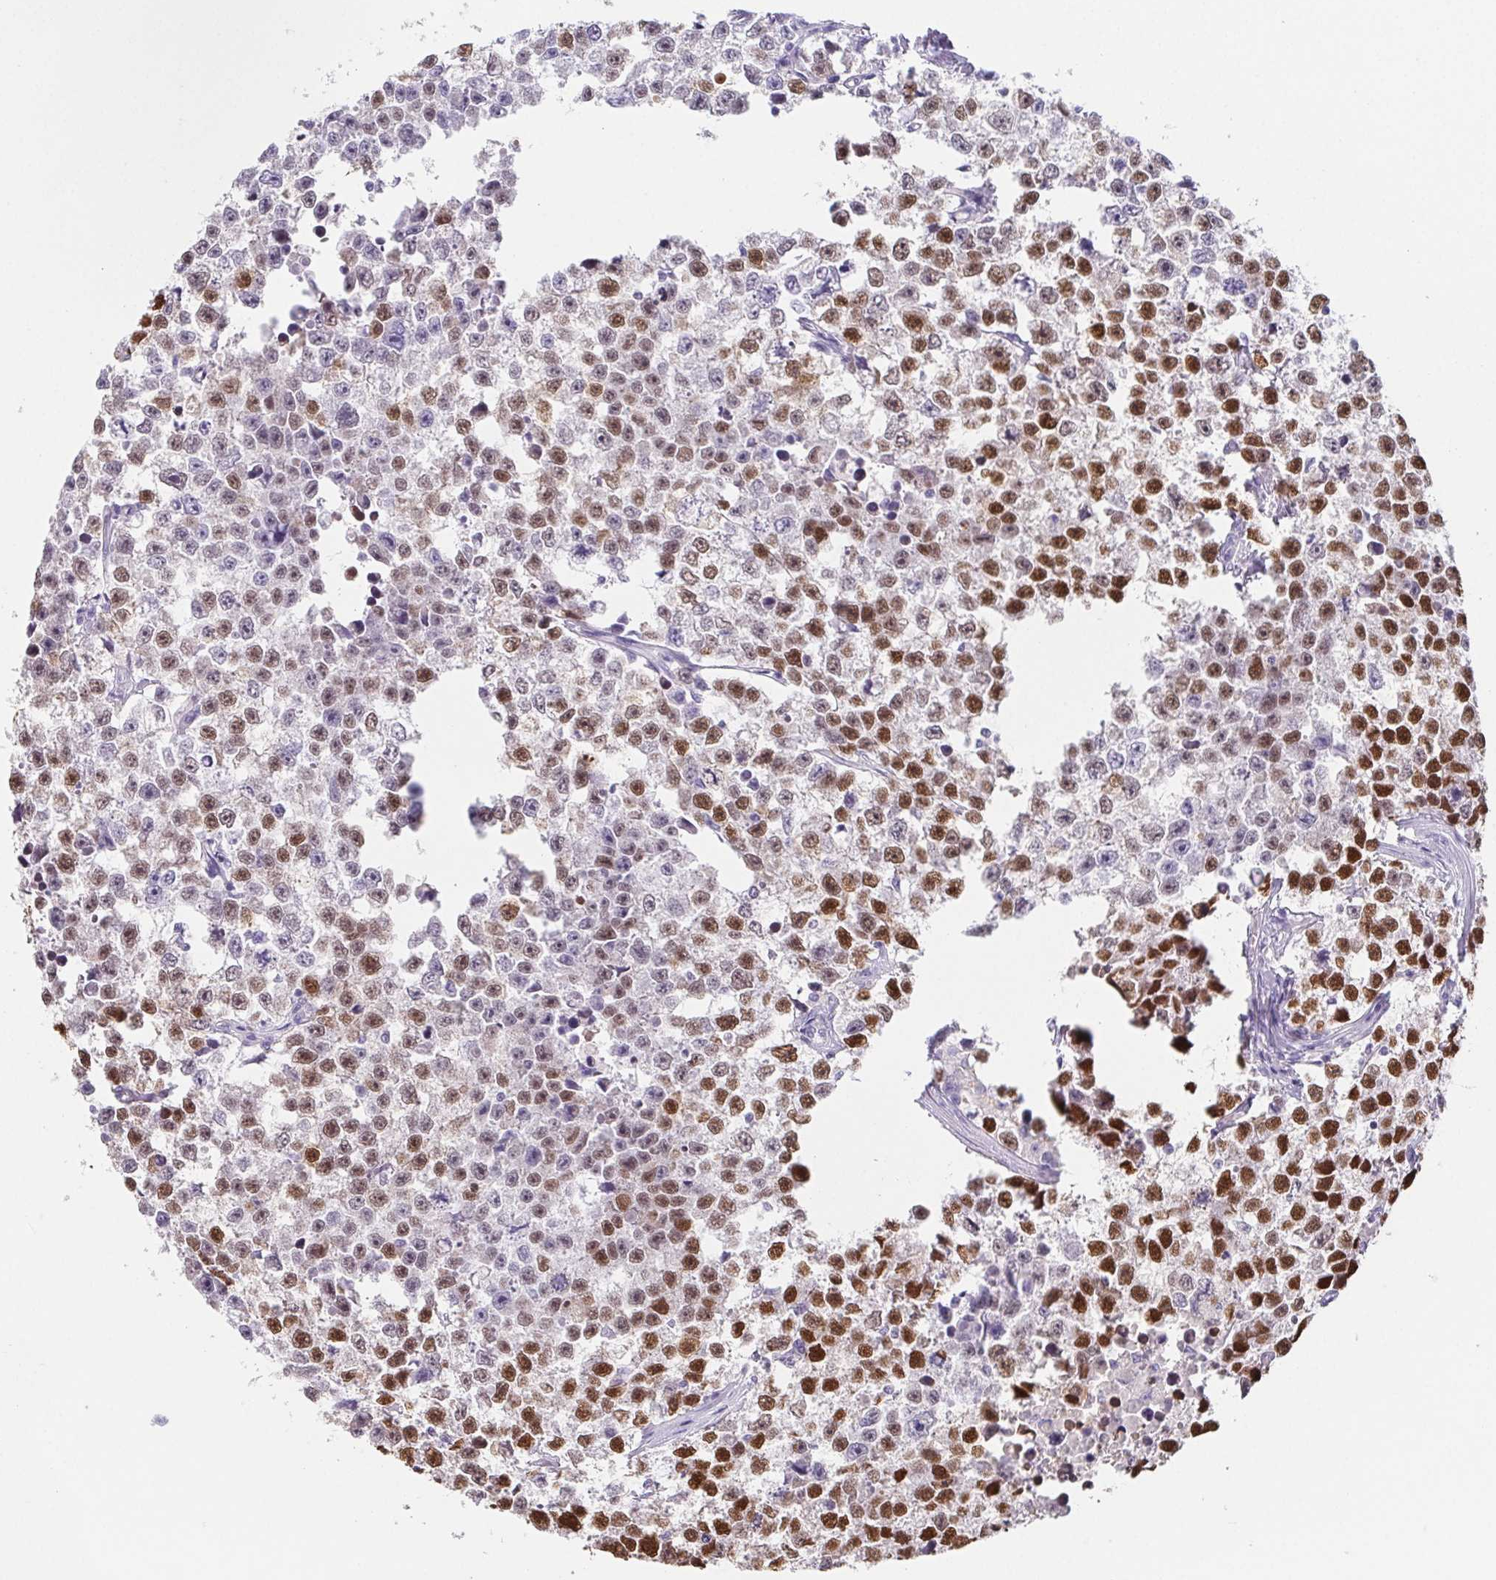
{"staining": {"intensity": "strong", "quantity": "25%-75%", "location": "nuclear"}, "tissue": "testis cancer", "cell_type": "Tumor cells", "image_type": "cancer", "snomed": [{"axis": "morphology", "description": "Seminoma, NOS"}, {"axis": "topography", "description": "Testis"}], "caption": "DAB (3,3'-diaminobenzidine) immunohistochemical staining of human seminoma (testis) displays strong nuclear protein expression in about 25%-75% of tumor cells. The protein is shown in brown color, while the nuclei are stained blue.", "gene": "HDGFL1", "patient": {"sex": "male", "age": 26}}